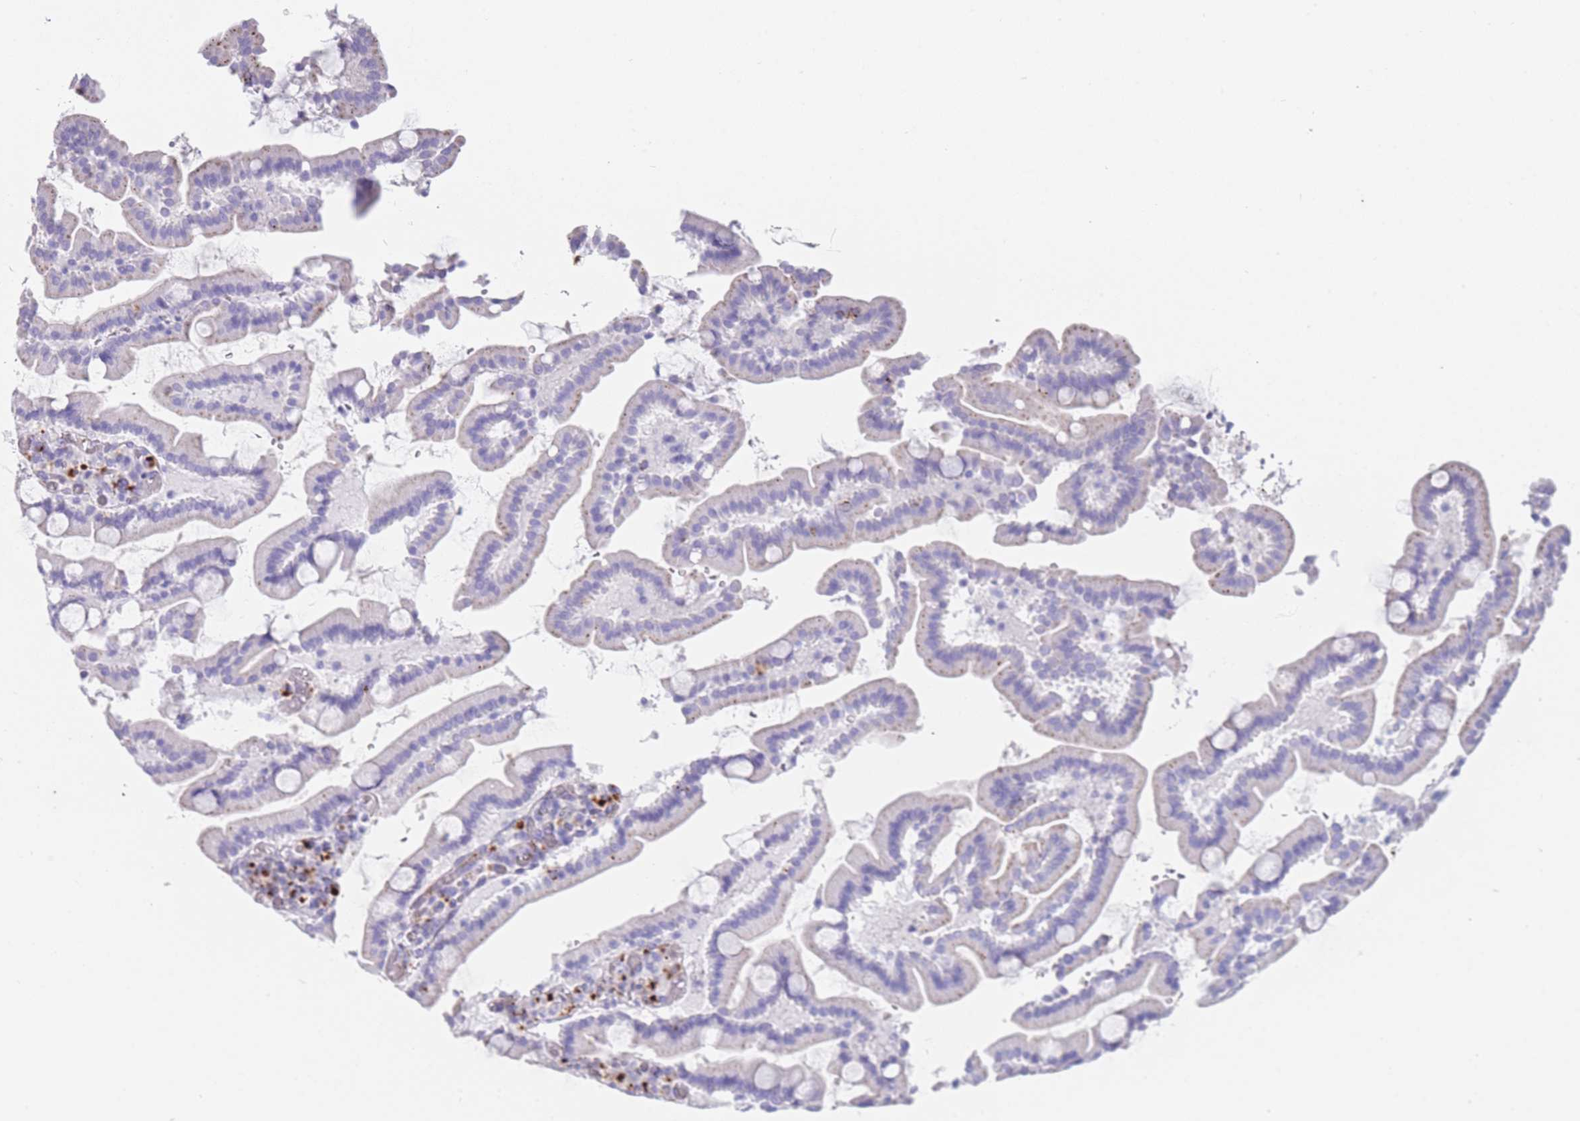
{"staining": {"intensity": "negative", "quantity": "none", "location": "none"}, "tissue": "duodenum", "cell_type": "Glandular cells", "image_type": "normal", "snomed": [{"axis": "morphology", "description": "Normal tissue, NOS"}, {"axis": "topography", "description": "Duodenum"}], "caption": "Glandular cells show no significant expression in normal duodenum. (DAB immunohistochemistry with hematoxylin counter stain).", "gene": "GAA", "patient": {"sex": "male", "age": 55}}